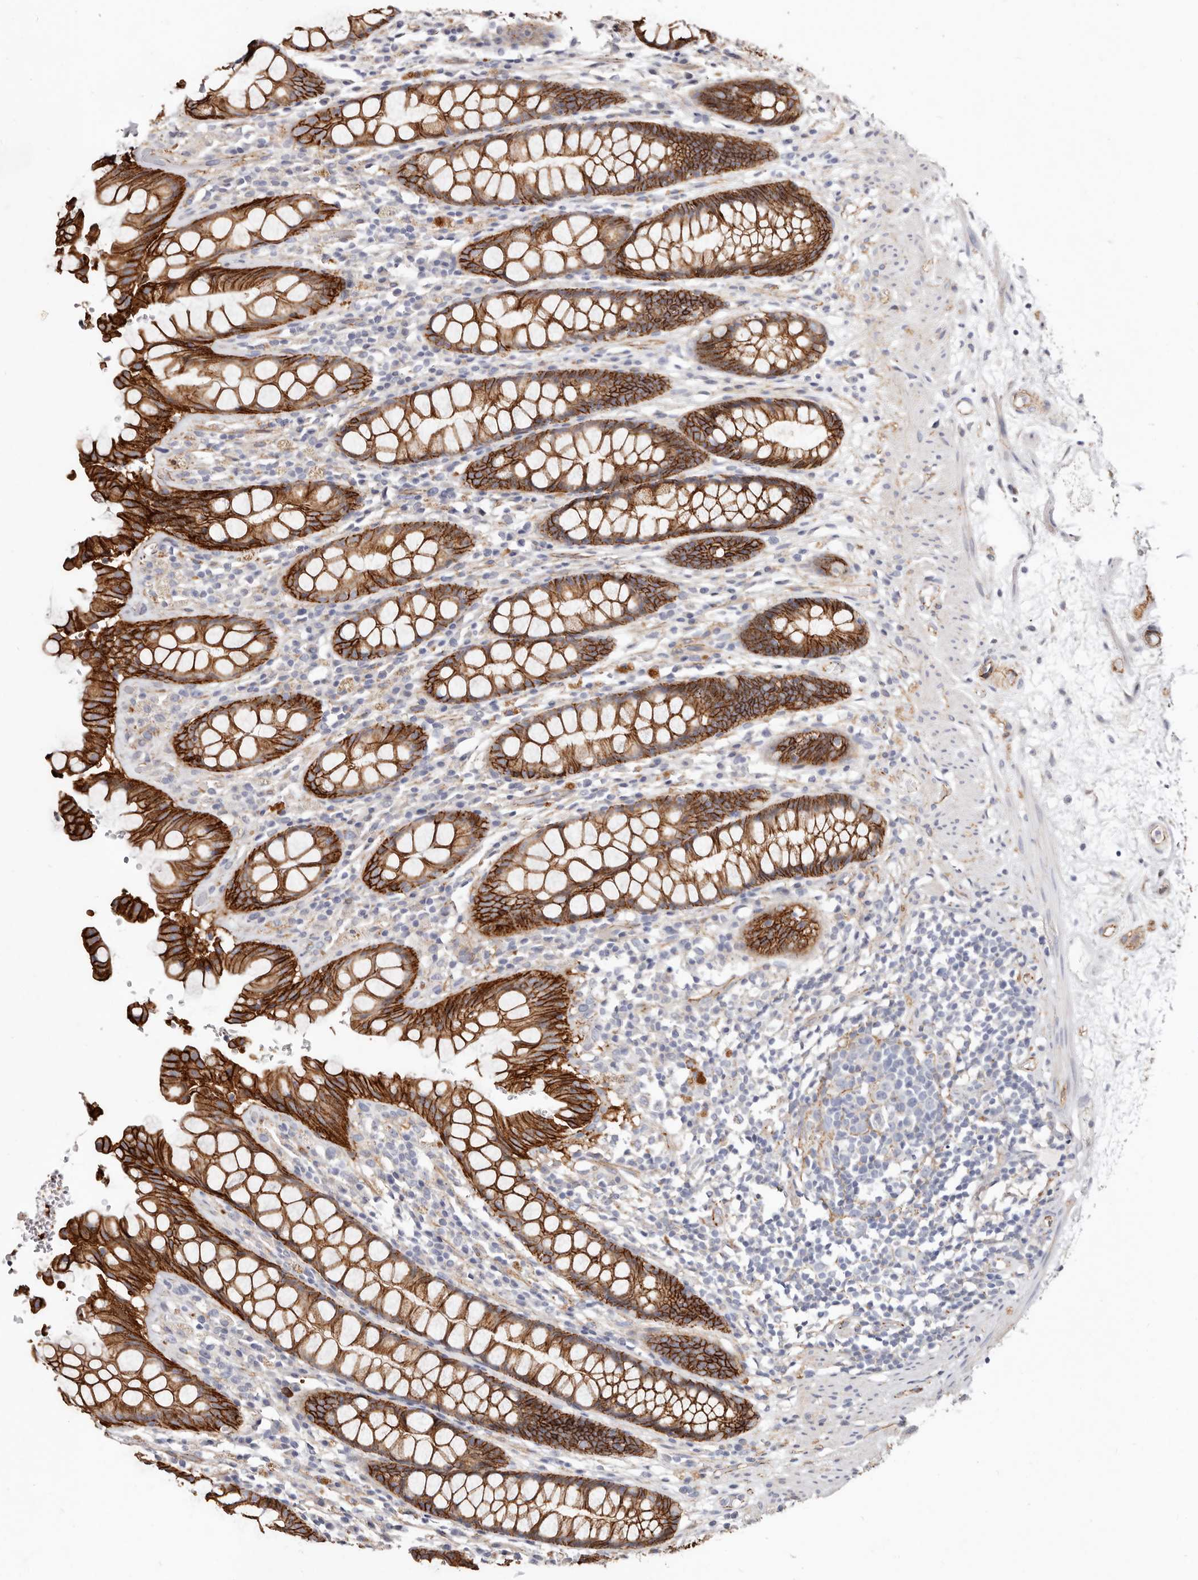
{"staining": {"intensity": "strong", "quantity": ">75%", "location": "cytoplasmic/membranous"}, "tissue": "rectum", "cell_type": "Glandular cells", "image_type": "normal", "snomed": [{"axis": "morphology", "description": "Normal tissue, NOS"}, {"axis": "topography", "description": "Rectum"}], "caption": "Protein expression analysis of unremarkable rectum demonstrates strong cytoplasmic/membranous expression in about >75% of glandular cells.", "gene": "CTNNB1", "patient": {"sex": "male", "age": 64}}